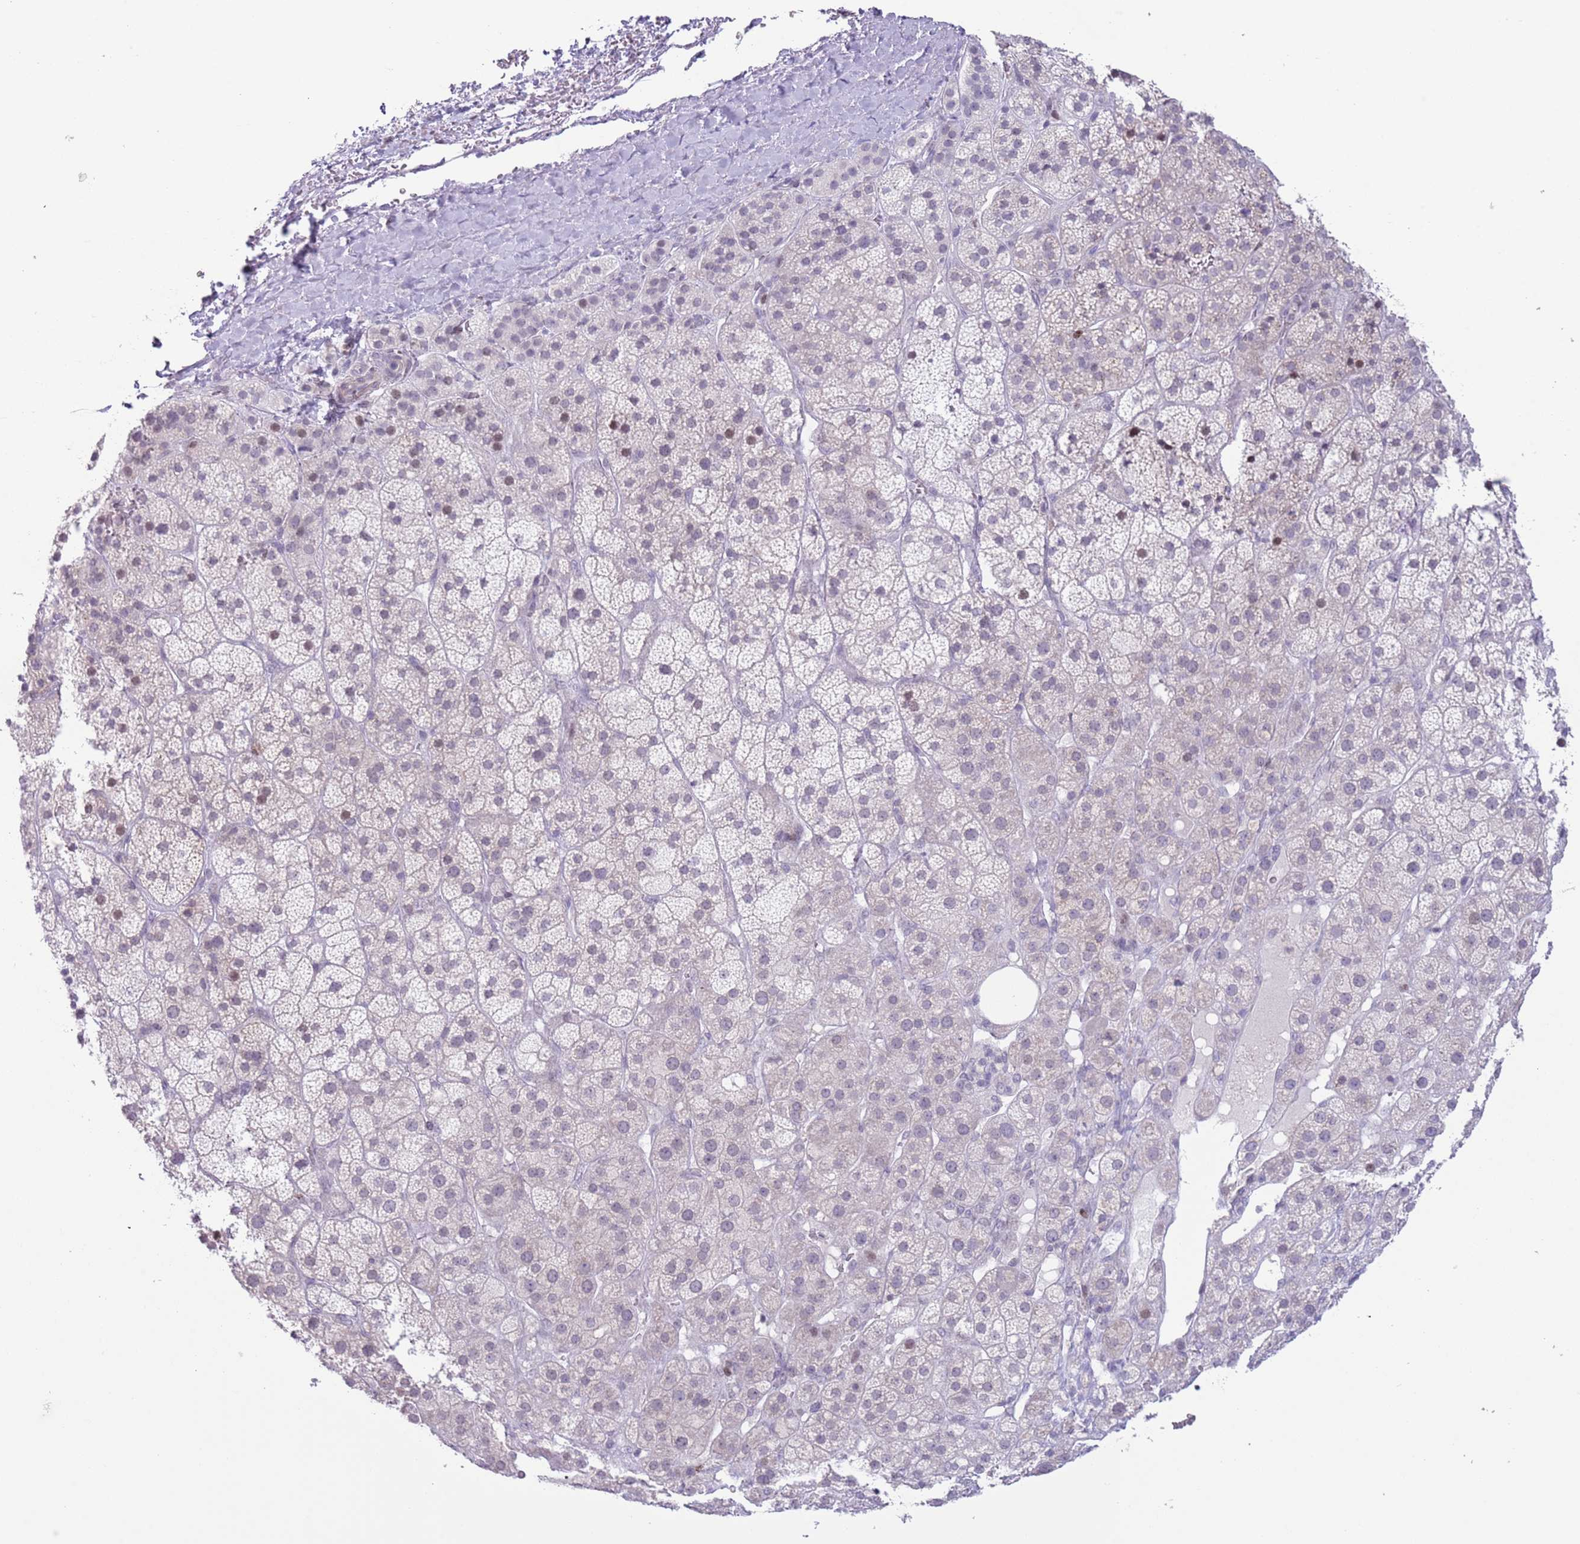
{"staining": {"intensity": "weak", "quantity": "<25%", "location": "nuclear"}, "tissue": "adrenal gland", "cell_type": "Glandular cells", "image_type": "normal", "snomed": [{"axis": "morphology", "description": "Normal tissue, NOS"}, {"axis": "topography", "description": "Adrenal gland"}], "caption": "Immunohistochemistry photomicrograph of benign adrenal gland: human adrenal gland stained with DAB reveals no significant protein staining in glandular cells.", "gene": "MFSD10", "patient": {"sex": "female", "age": 70}}